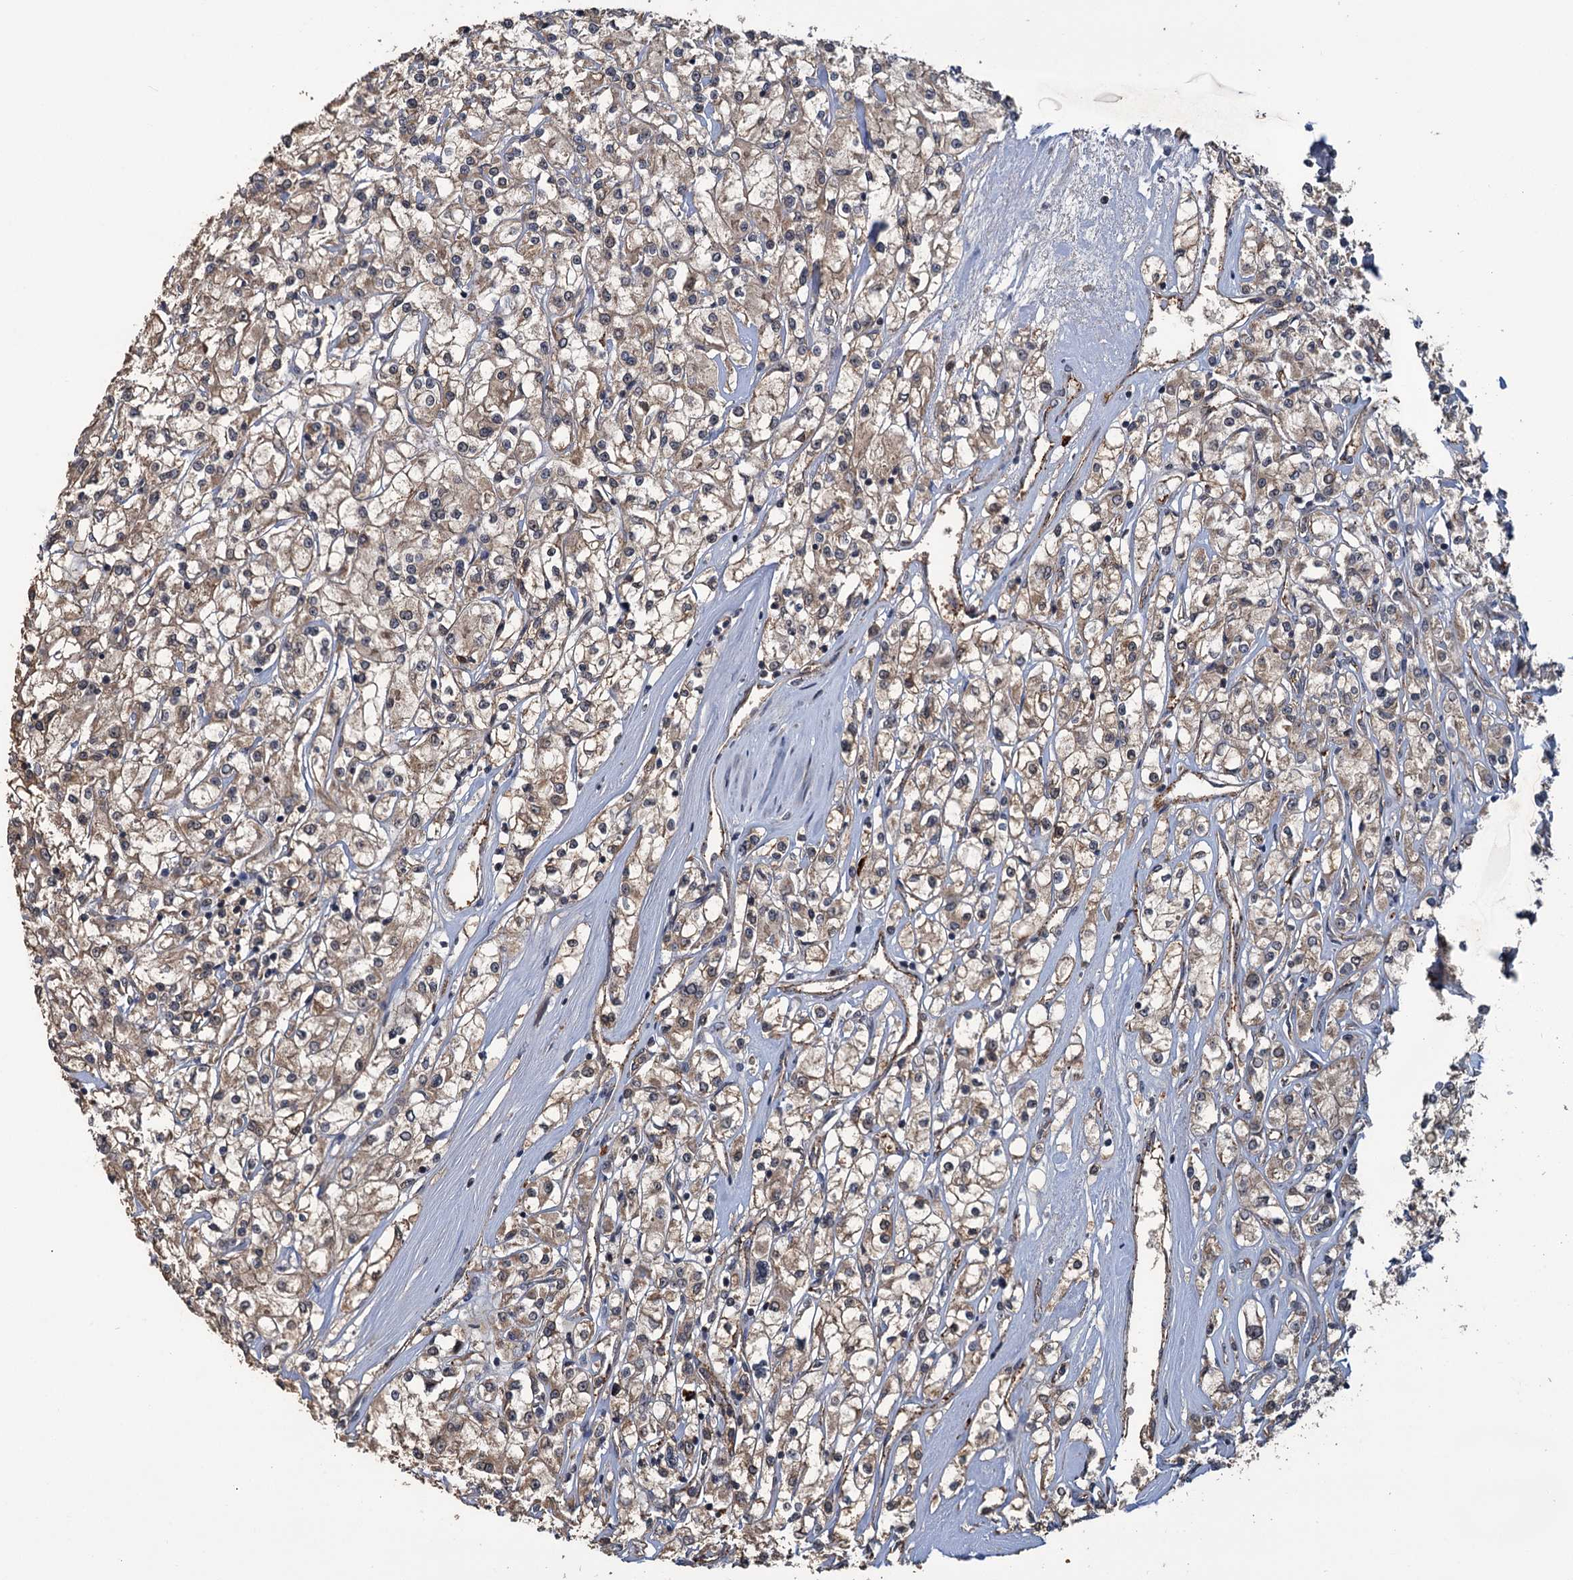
{"staining": {"intensity": "weak", "quantity": ">75%", "location": "cytoplasmic/membranous,nuclear"}, "tissue": "renal cancer", "cell_type": "Tumor cells", "image_type": "cancer", "snomed": [{"axis": "morphology", "description": "Adenocarcinoma, NOS"}, {"axis": "topography", "description": "Kidney"}], "caption": "The photomicrograph exhibits immunohistochemical staining of renal adenocarcinoma. There is weak cytoplasmic/membranous and nuclear expression is seen in approximately >75% of tumor cells.", "gene": "KANSL2", "patient": {"sex": "female", "age": 59}}